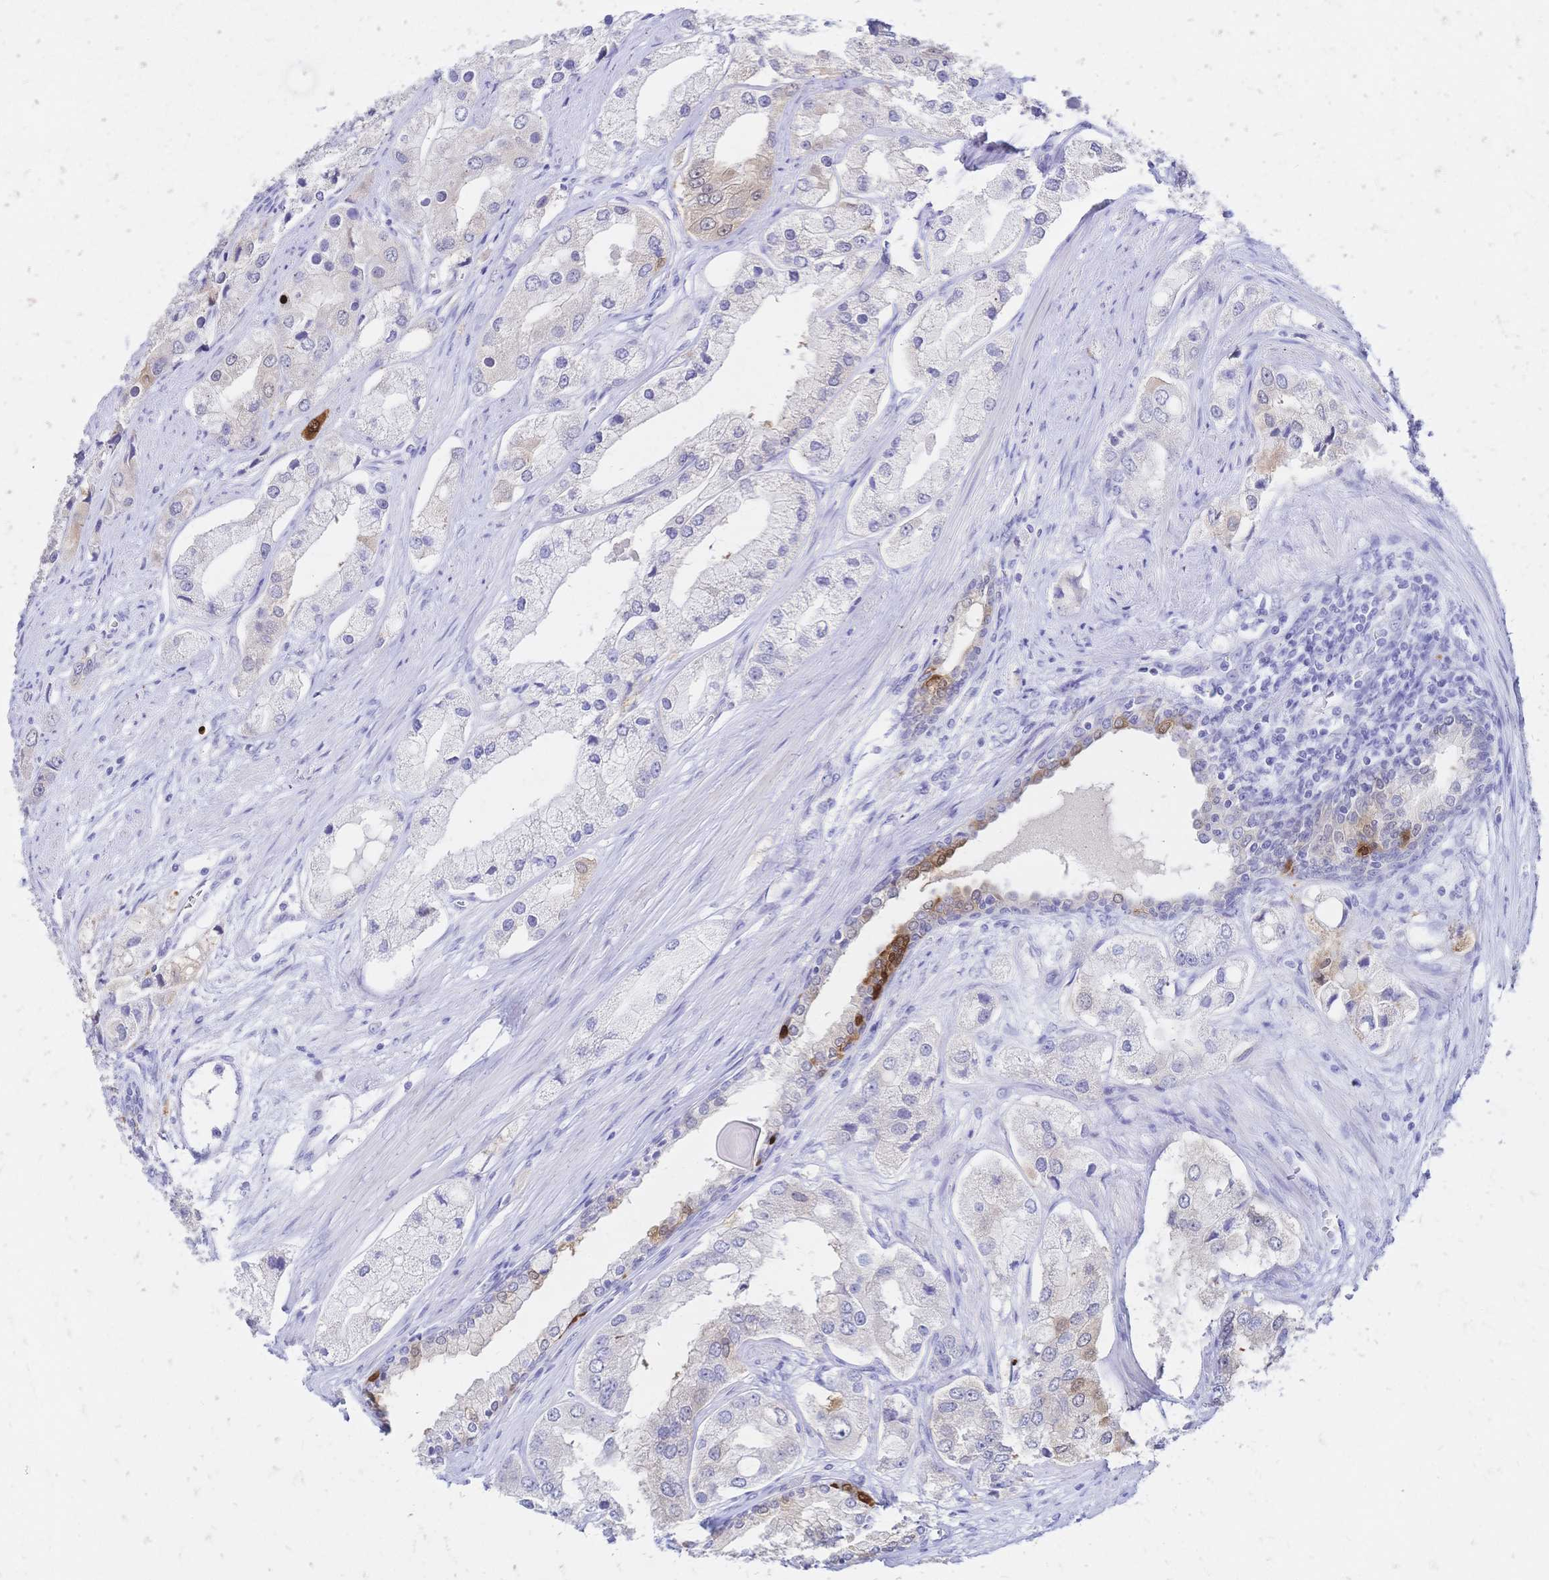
{"staining": {"intensity": "moderate", "quantity": "<25%", "location": "cytoplasmic/membranous,nuclear"}, "tissue": "prostate cancer", "cell_type": "Tumor cells", "image_type": "cancer", "snomed": [{"axis": "morphology", "description": "Adenocarcinoma, Low grade"}, {"axis": "topography", "description": "Prostate"}], "caption": "Tumor cells reveal low levels of moderate cytoplasmic/membranous and nuclear positivity in about <25% of cells in human prostate low-grade adenocarcinoma.", "gene": "GRB7", "patient": {"sex": "male", "age": 69}}